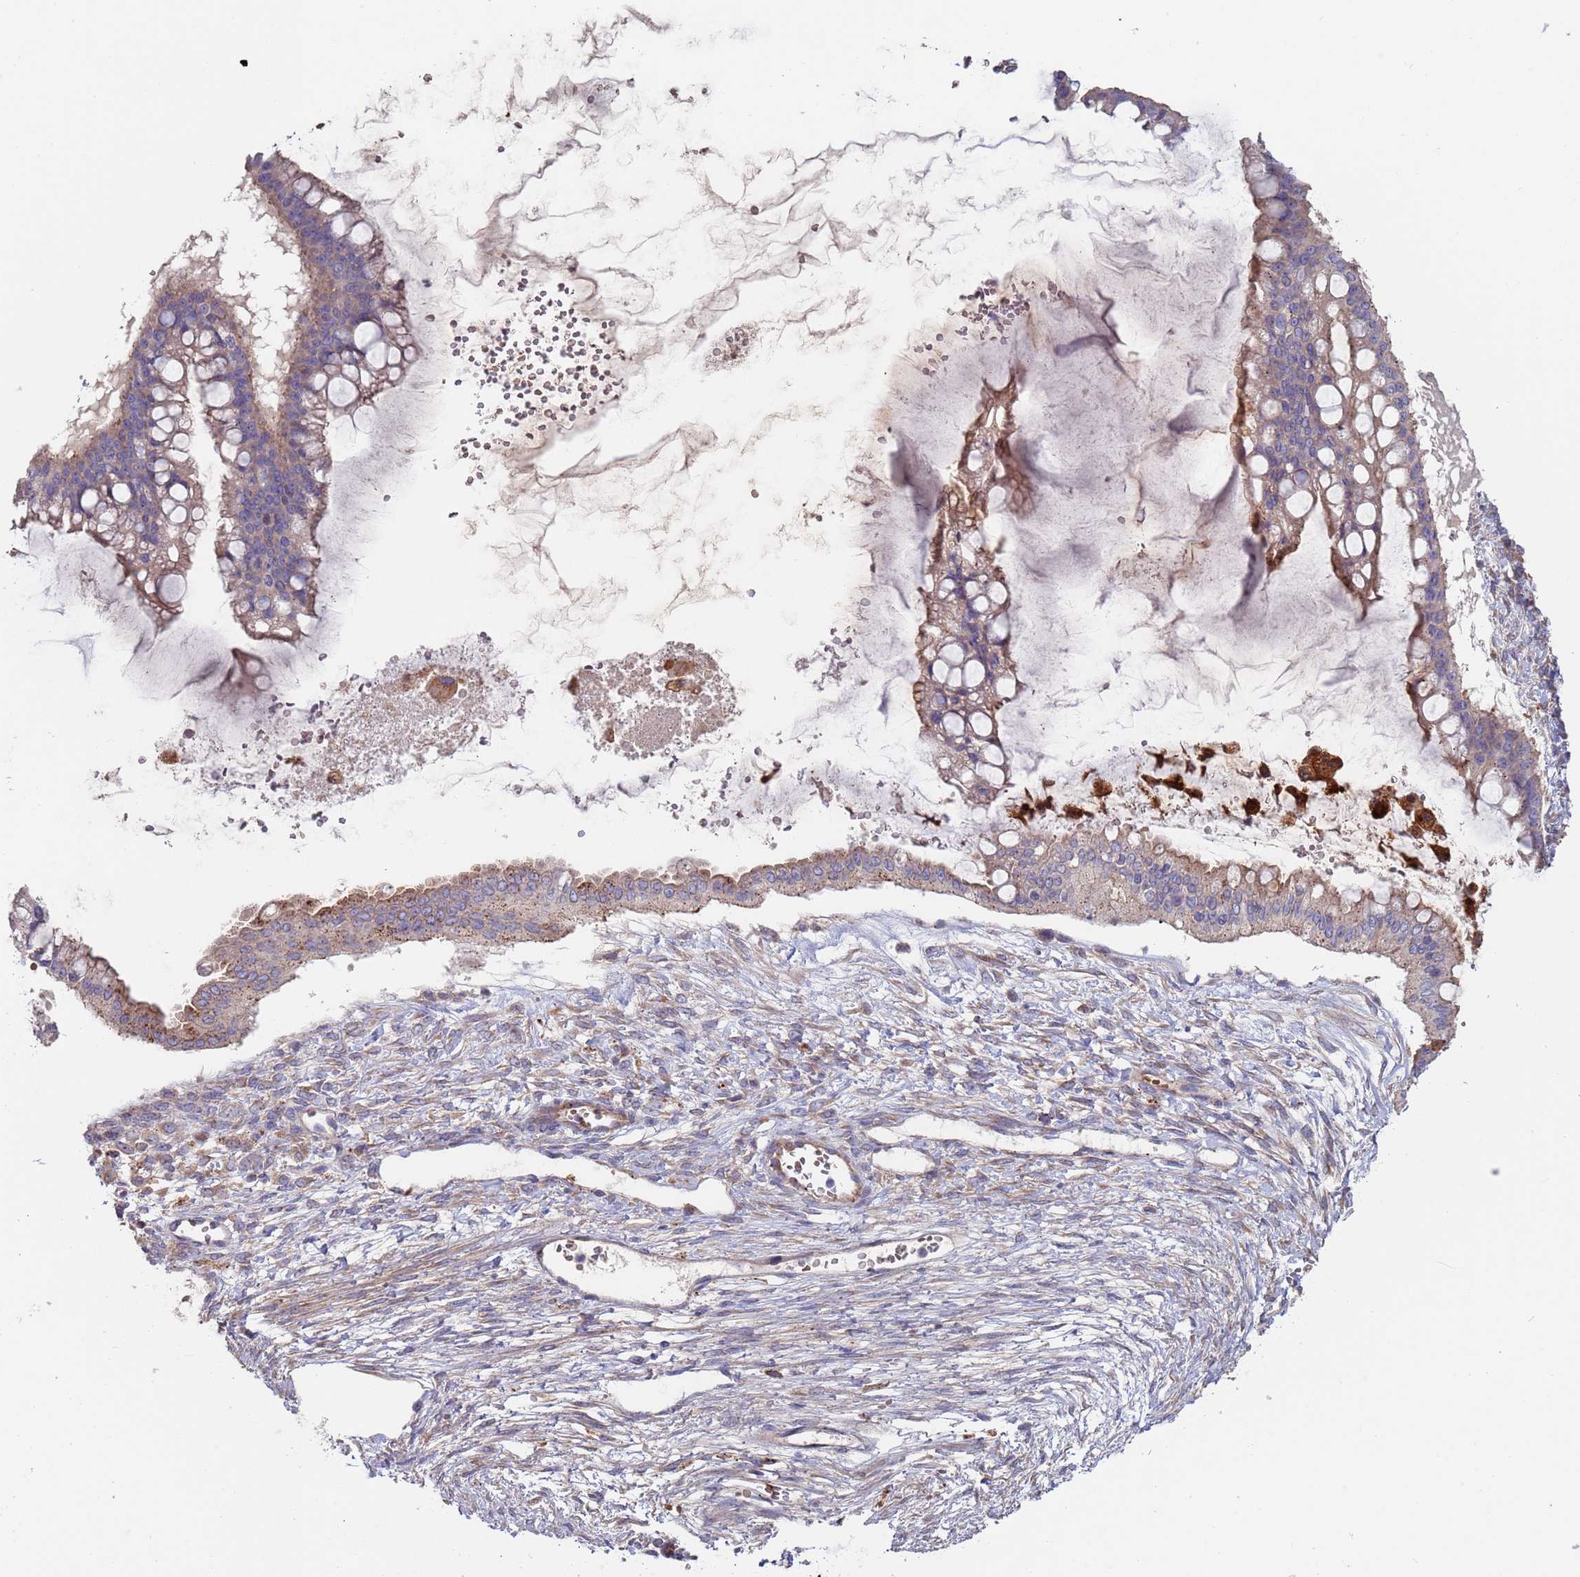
{"staining": {"intensity": "moderate", "quantity": "<25%", "location": "cytoplasmic/membranous"}, "tissue": "ovarian cancer", "cell_type": "Tumor cells", "image_type": "cancer", "snomed": [{"axis": "morphology", "description": "Cystadenocarcinoma, mucinous, NOS"}, {"axis": "topography", "description": "Ovary"}], "caption": "Mucinous cystadenocarcinoma (ovarian) stained for a protein (brown) displays moderate cytoplasmic/membranous positive expression in about <25% of tumor cells.", "gene": "MALRD1", "patient": {"sex": "female", "age": 73}}